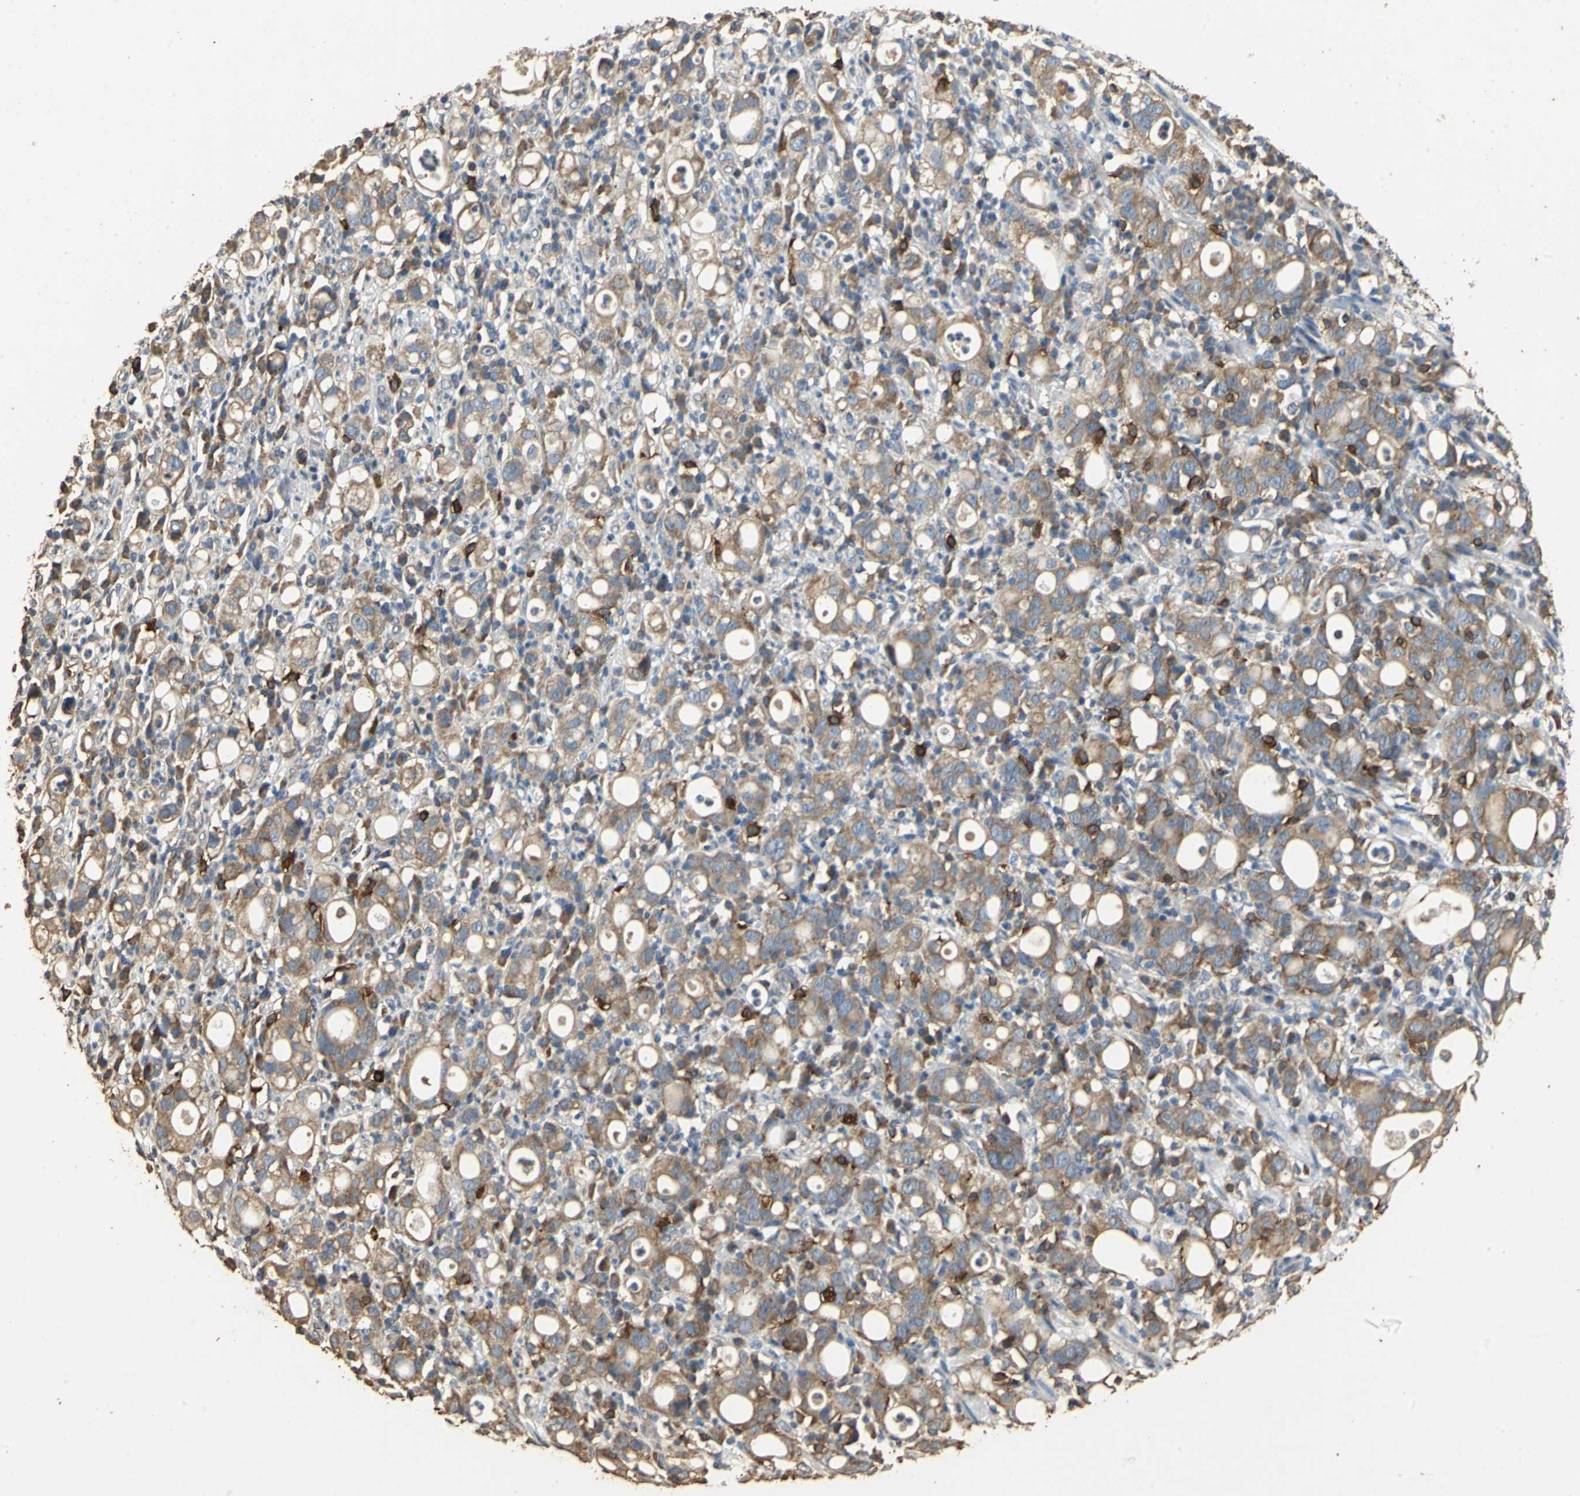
{"staining": {"intensity": "moderate", "quantity": ">75%", "location": "cytoplasmic/membranous"}, "tissue": "stomach cancer", "cell_type": "Tumor cells", "image_type": "cancer", "snomed": [{"axis": "morphology", "description": "Adenocarcinoma, NOS"}, {"axis": "topography", "description": "Stomach"}], "caption": "A medium amount of moderate cytoplasmic/membranous positivity is seen in about >75% of tumor cells in stomach cancer (adenocarcinoma) tissue.", "gene": "ACSL4", "patient": {"sex": "female", "age": 75}}